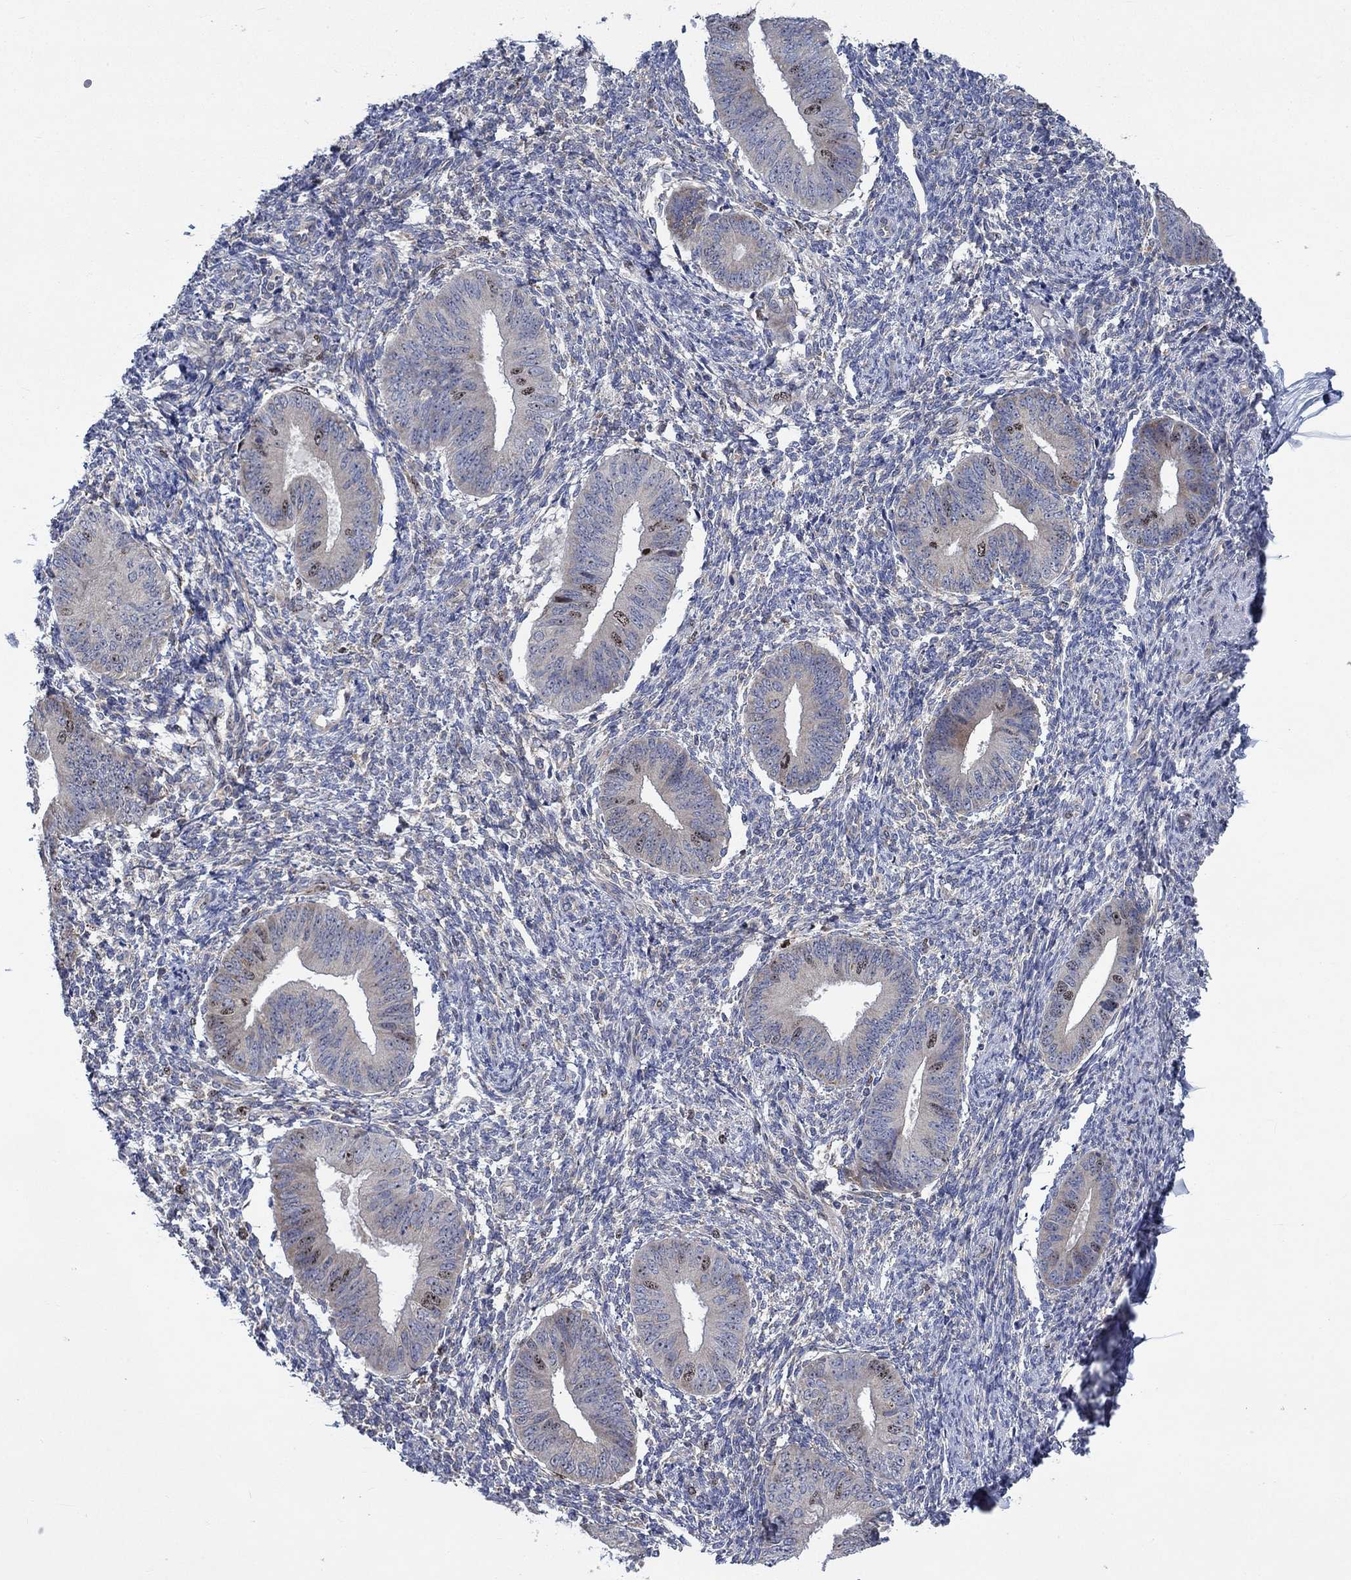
{"staining": {"intensity": "negative", "quantity": "none", "location": "none"}, "tissue": "endometrium", "cell_type": "Cells in endometrial stroma", "image_type": "normal", "snomed": [{"axis": "morphology", "description": "Normal tissue, NOS"}, {"axis": "topography", "description": "Endometrium"}], "caption": "Cells in endometrial stroma show no significant protein positivity in benign endometrium. Brightfield microscopy of immunohistochemistry stained with DAB (3,3'-diaminobenzidine) (brown) and hematoxylin (blue), captured at high magnification.", "gene": "MMP24", "patient": {"sex": "female", "age": 47}}